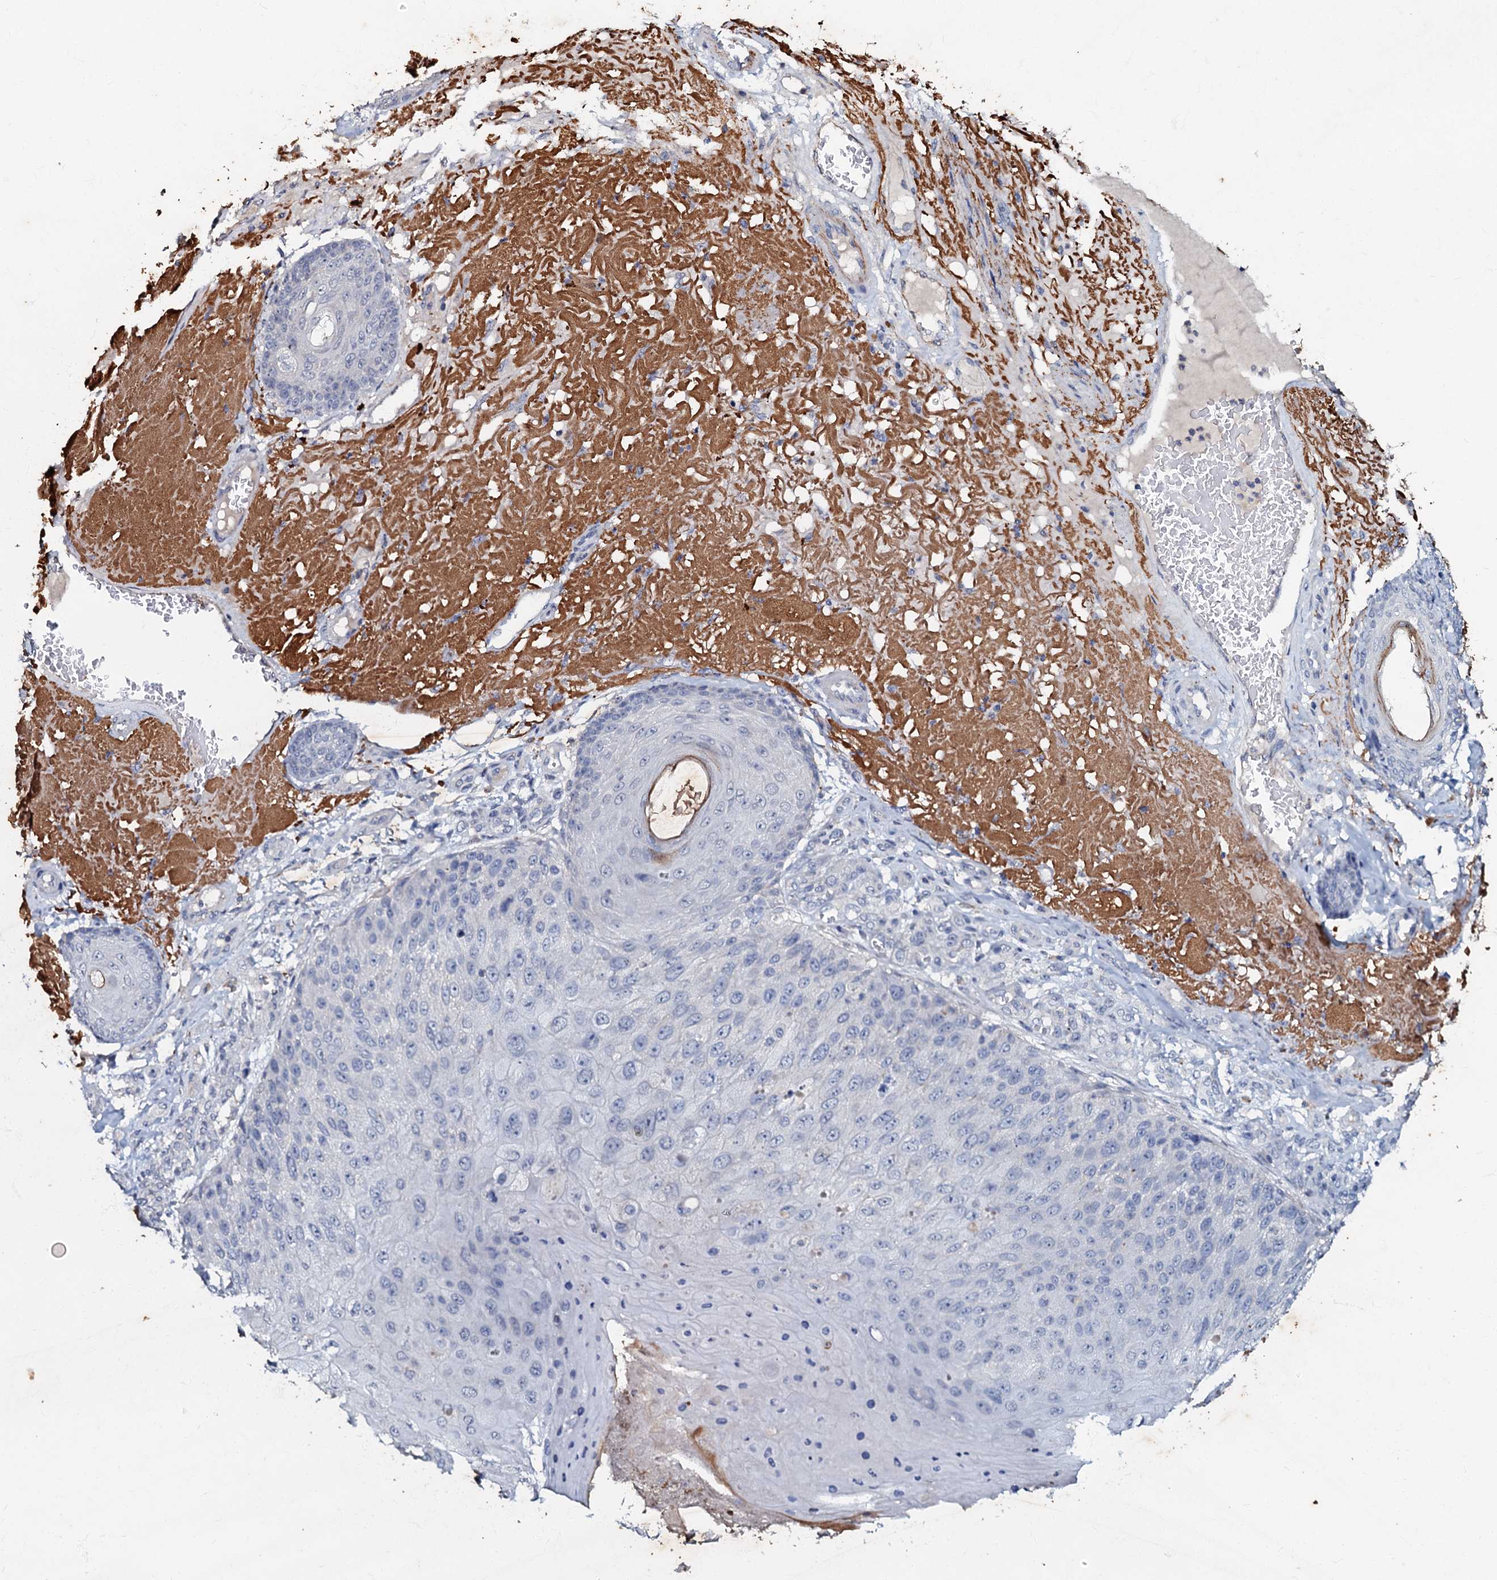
{"staining": {"intensity": "negative", "quantity": "none", "location": "none"}, "tissue": "skin cancer", "cell_type": "Tumor cells", "image_type": "cancer", "snomed": [{"axis": "morphology", "description": "Squamous cell carcinoma, NOS"}, {"axis": "topography", "description": "Skin"}], "caption": "This micrograph is of squamous cell carcinoma (skin) stained with IHC to label a protein in brown with the nuclei are counter-stained blue. There is no positivity in tumor cells. Brightfield microscopy of immunohistochemistry stained with DAB (brown) and hematoxylin (blue), captured at high magnification.", "gene": "MANSC4", "patient": {"sex": "female", "age": 88}}